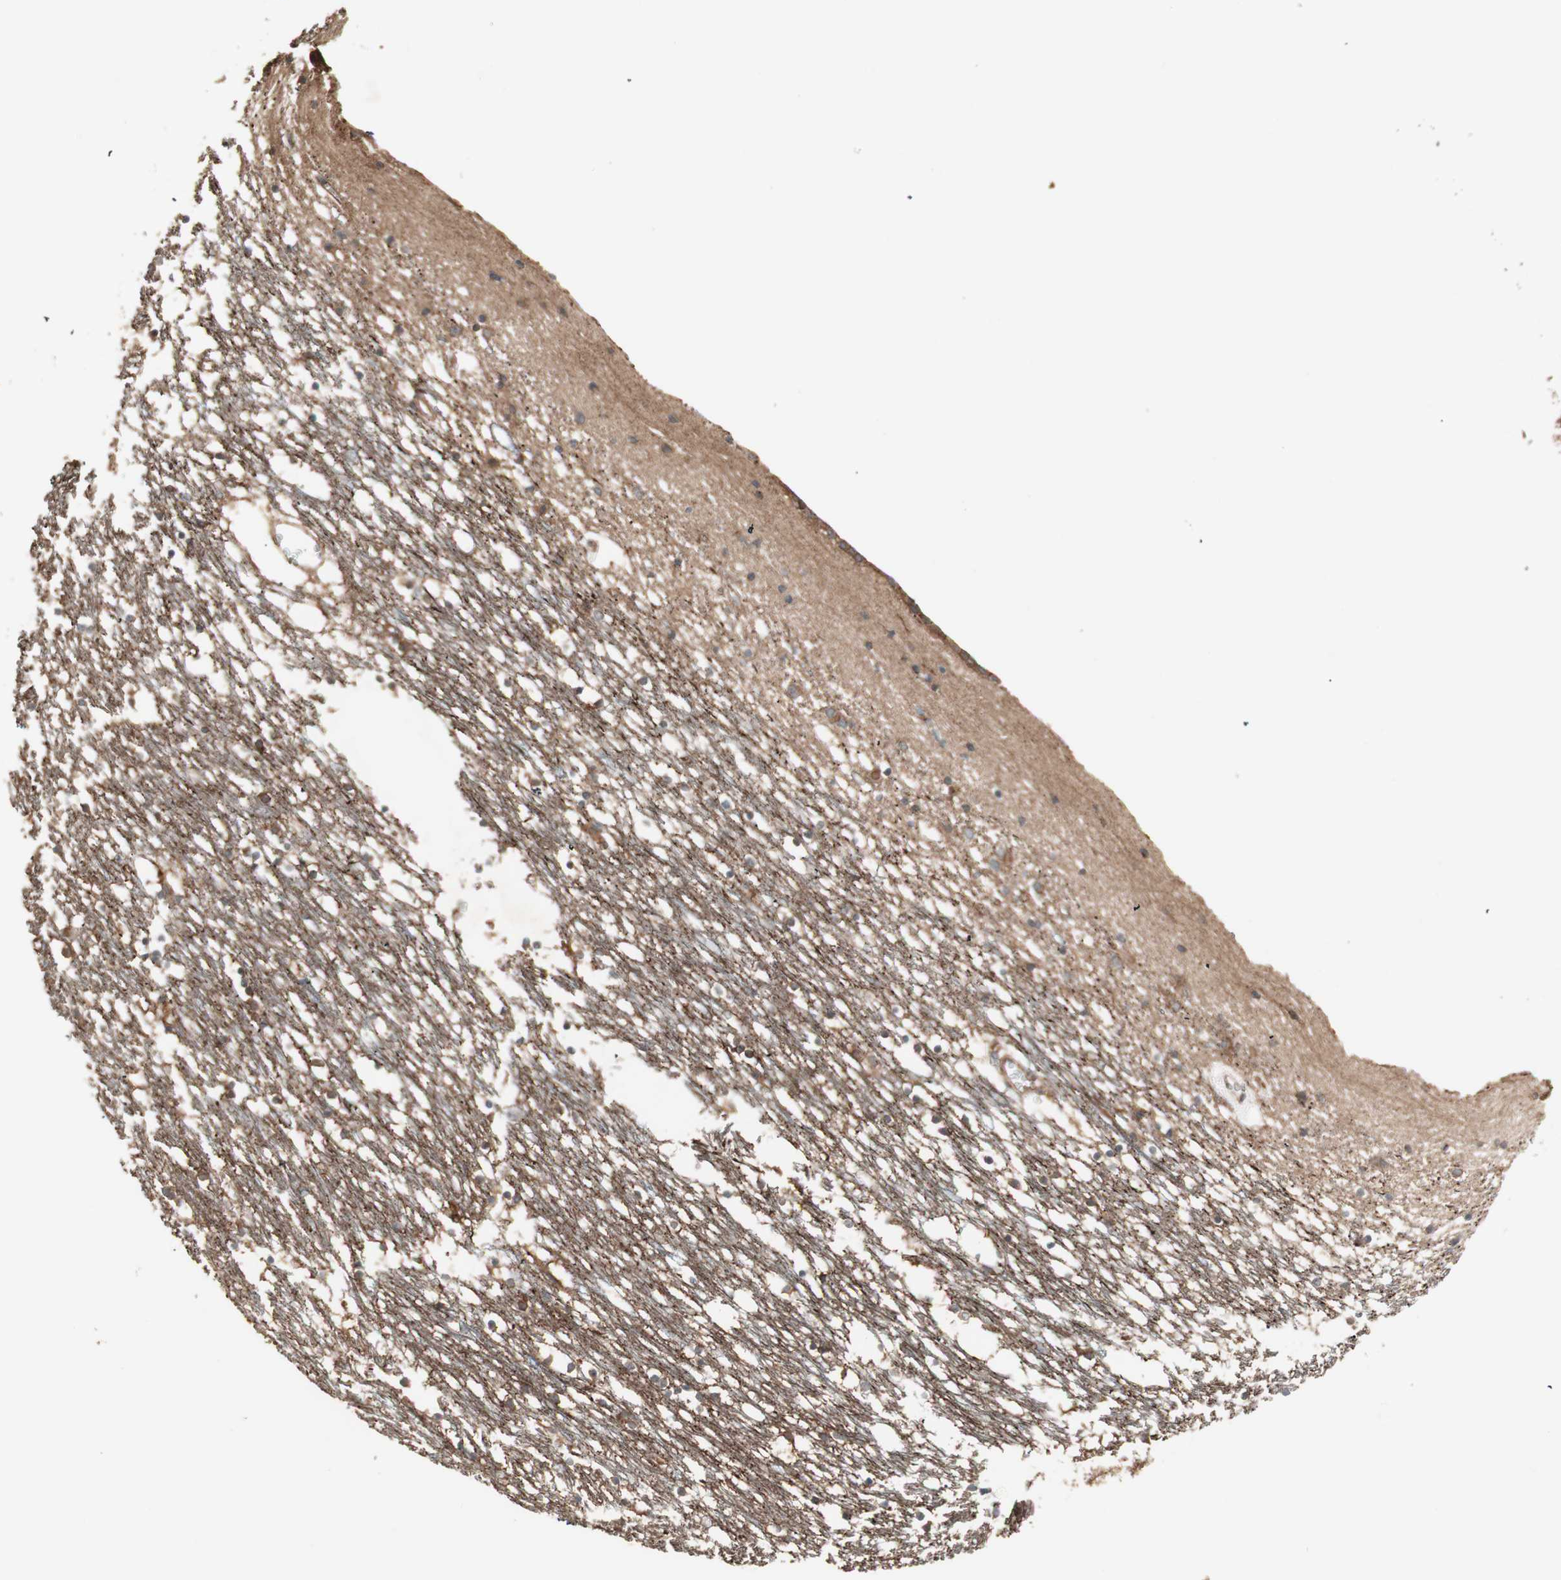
{"staining": {"intensity": "weak", "quantity": "25%-75%", "location": "cytoplasmic/membranous"}, "tissue": "caudate", "cell_type": "Glial cells", "image_type": "normal", "snomed": [{"axis": "morphology", "description": "Normal tissue, NOS"}, {"axis": "topography", "description": "Lateral ventricle wall"}], "caption": "Protein staining displays weak cytoplasmic/membranous staining in approximately 25%-75% of glial cells in unremarkable caudate. The staining was performed using DAB (3,3'-diaminobenzidine) to visualize the protein expression in brown, while the nuclei were stained in blue with hematoxylin (Magnification: 20x).", "gene": "TFPI", "patient": {"sex": "male", "age": 45}}